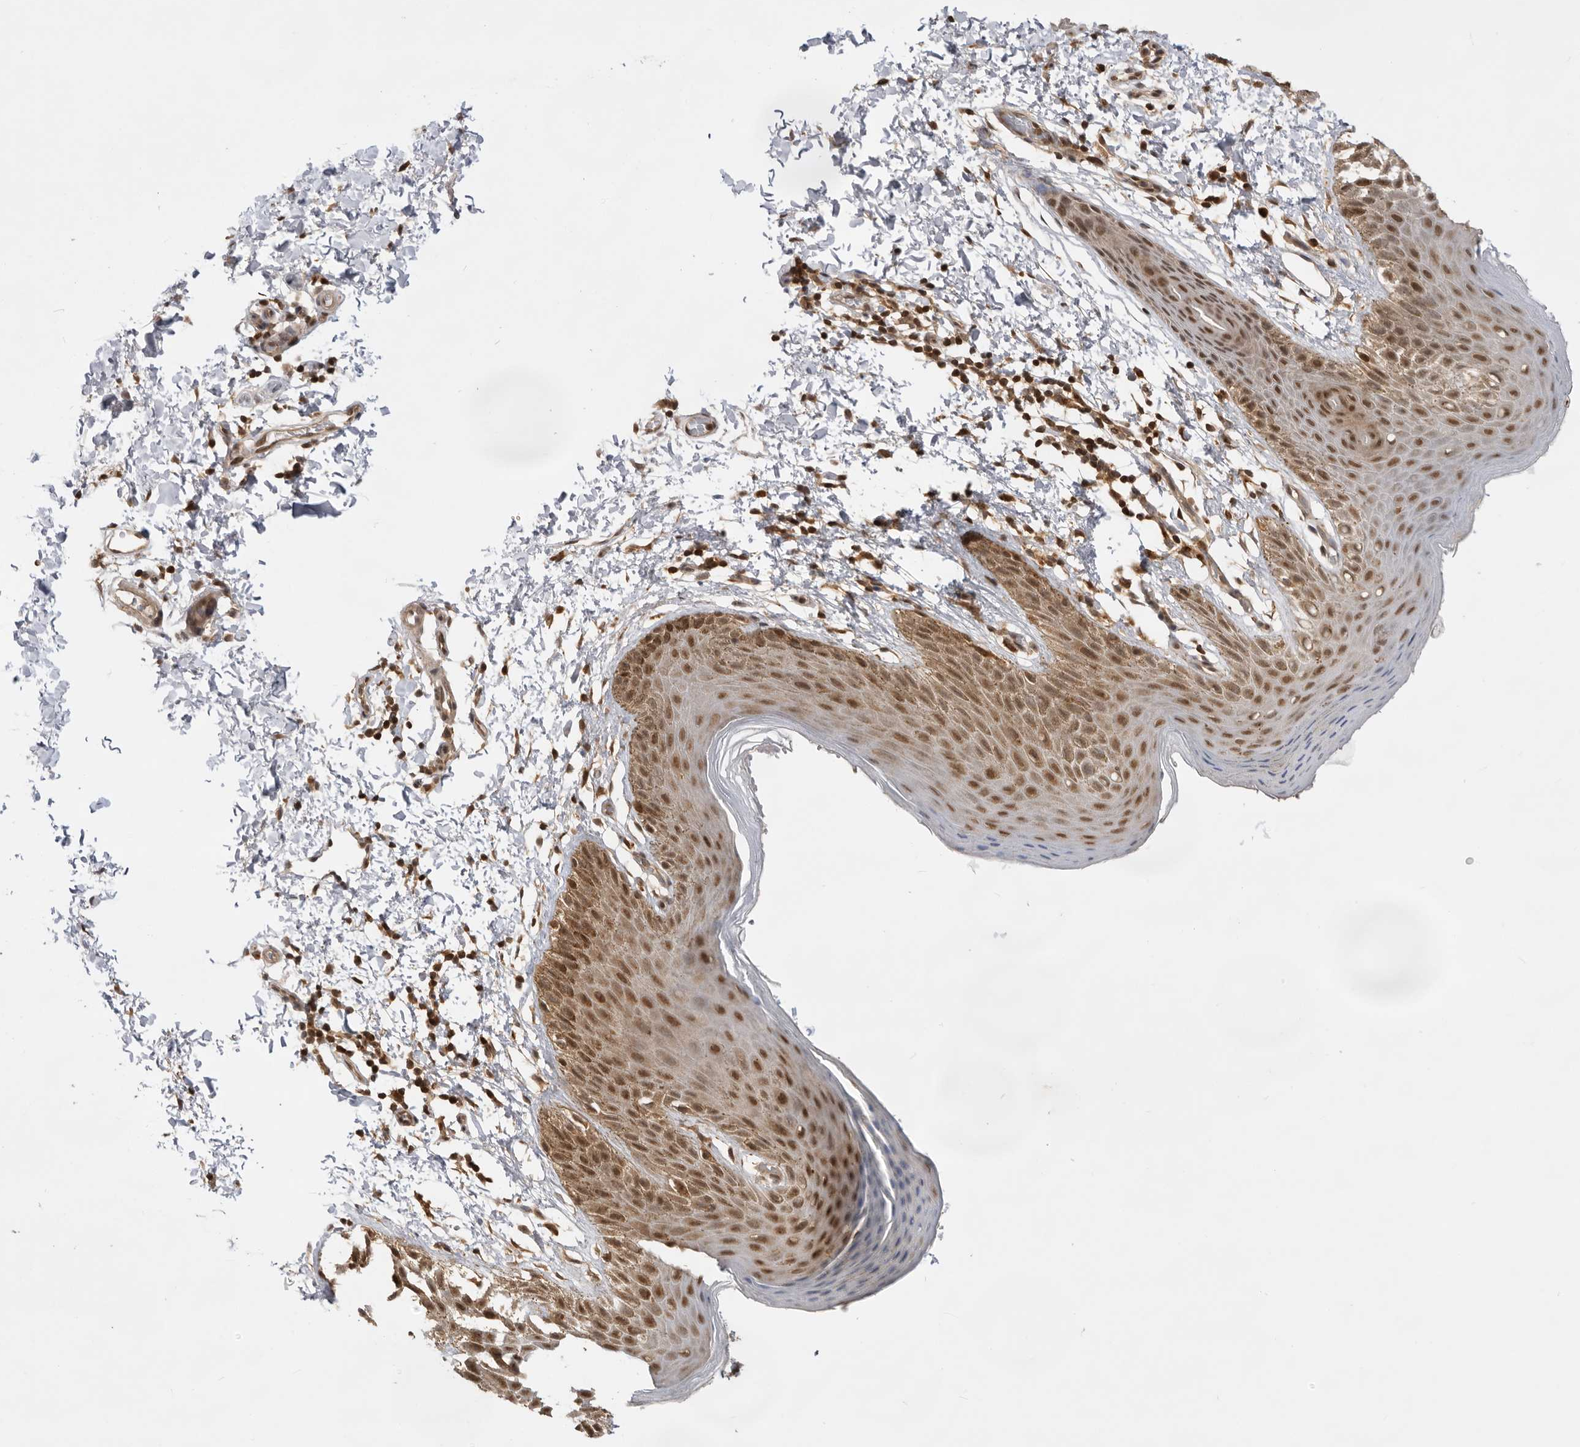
{"staining": {"intensity": "moderate", "quantity": ">75%", "location": "cytoplasmic/membranous,nuclear"}, "tissue": "skin", "cell_type": "Epidermal cells", "image_type": "normal", "snomed": [{"axis": "morphology", "description": "Normal tissue, NOS"}, {"axis": "topography", "description": "Anal"}, {"axis": "topography", "description": "Peripheral nerve tissue"}], "caption": "A medium amount of moderate cytoplasmic/membranous,nuclear expression is present in approximately >75% of epidermal cells in benign skin.", "gene": "ADPRS", "patient": {"sex": "male", "age": 44}}